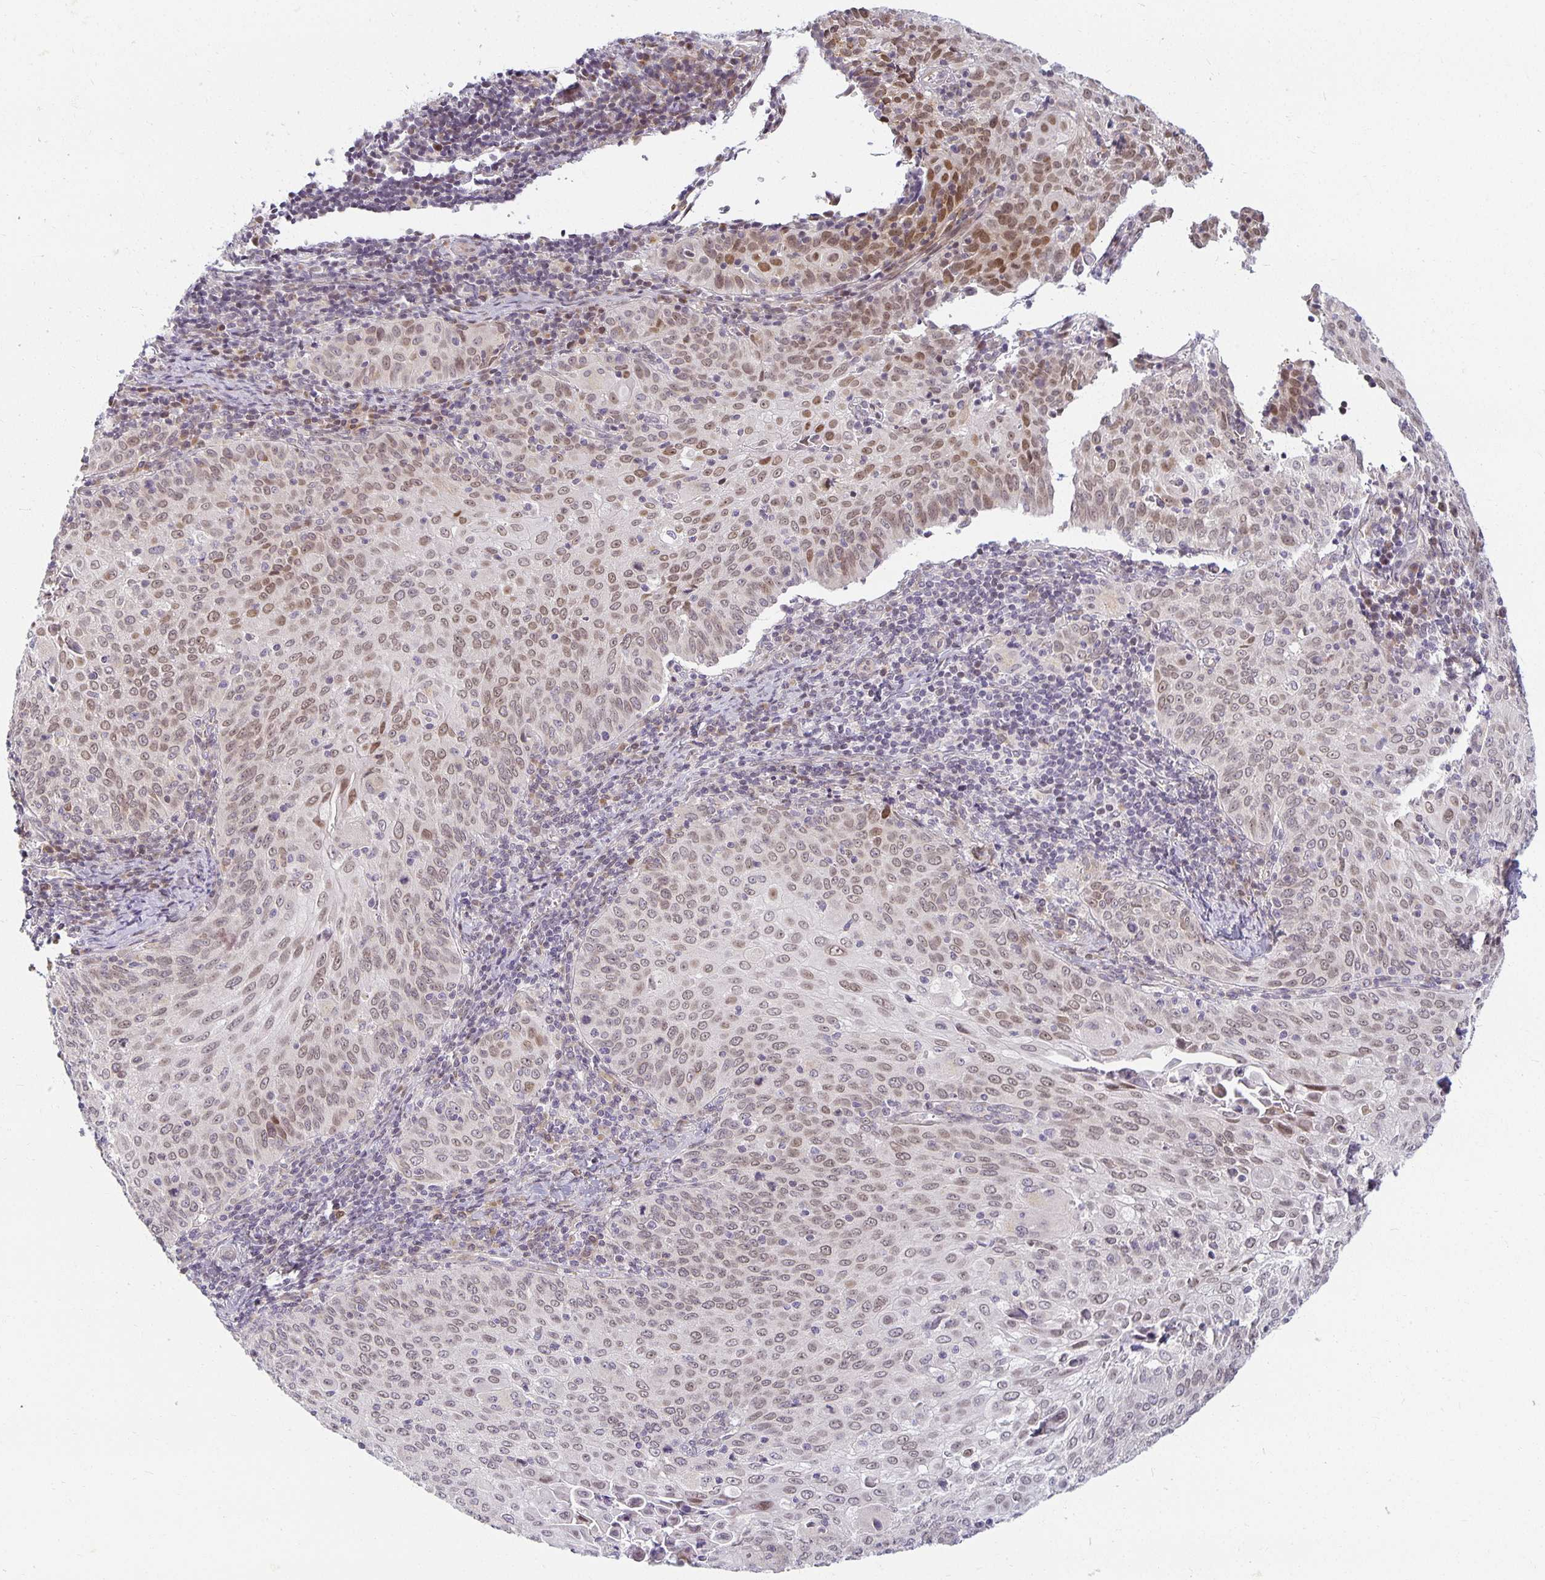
{"staining": {"intensity": "moderate", "quantity": ">75%", "location": "cytoplasmic/membranous,nuclear"}, "tissue": "cervical cancer", "cell_type": "Tumor cells", "image_type": "cancer", "snomed": [{"axis": "morphology", "description": "Squamous cell carcinoma, NOS"}, {"axis": "topography", "description": "Cervix"}], "caption": "IHC staining of cervical cancer (squamous cell carcinoma), which exhibits medium levels of moderate cytoplasmic/membranous and nuclear staining in approximately >75% of tumor cells indicating moderate cytoplasmic/membranous and nuclear protein staining. The staining was performed using DAB (3,3'-diaminobenzidine) (brown) for protein detection and nuclei were counterstained in hematoxylin (blue).", "gene": "EHF", "patient": {"sex": "female", "age": 65}}